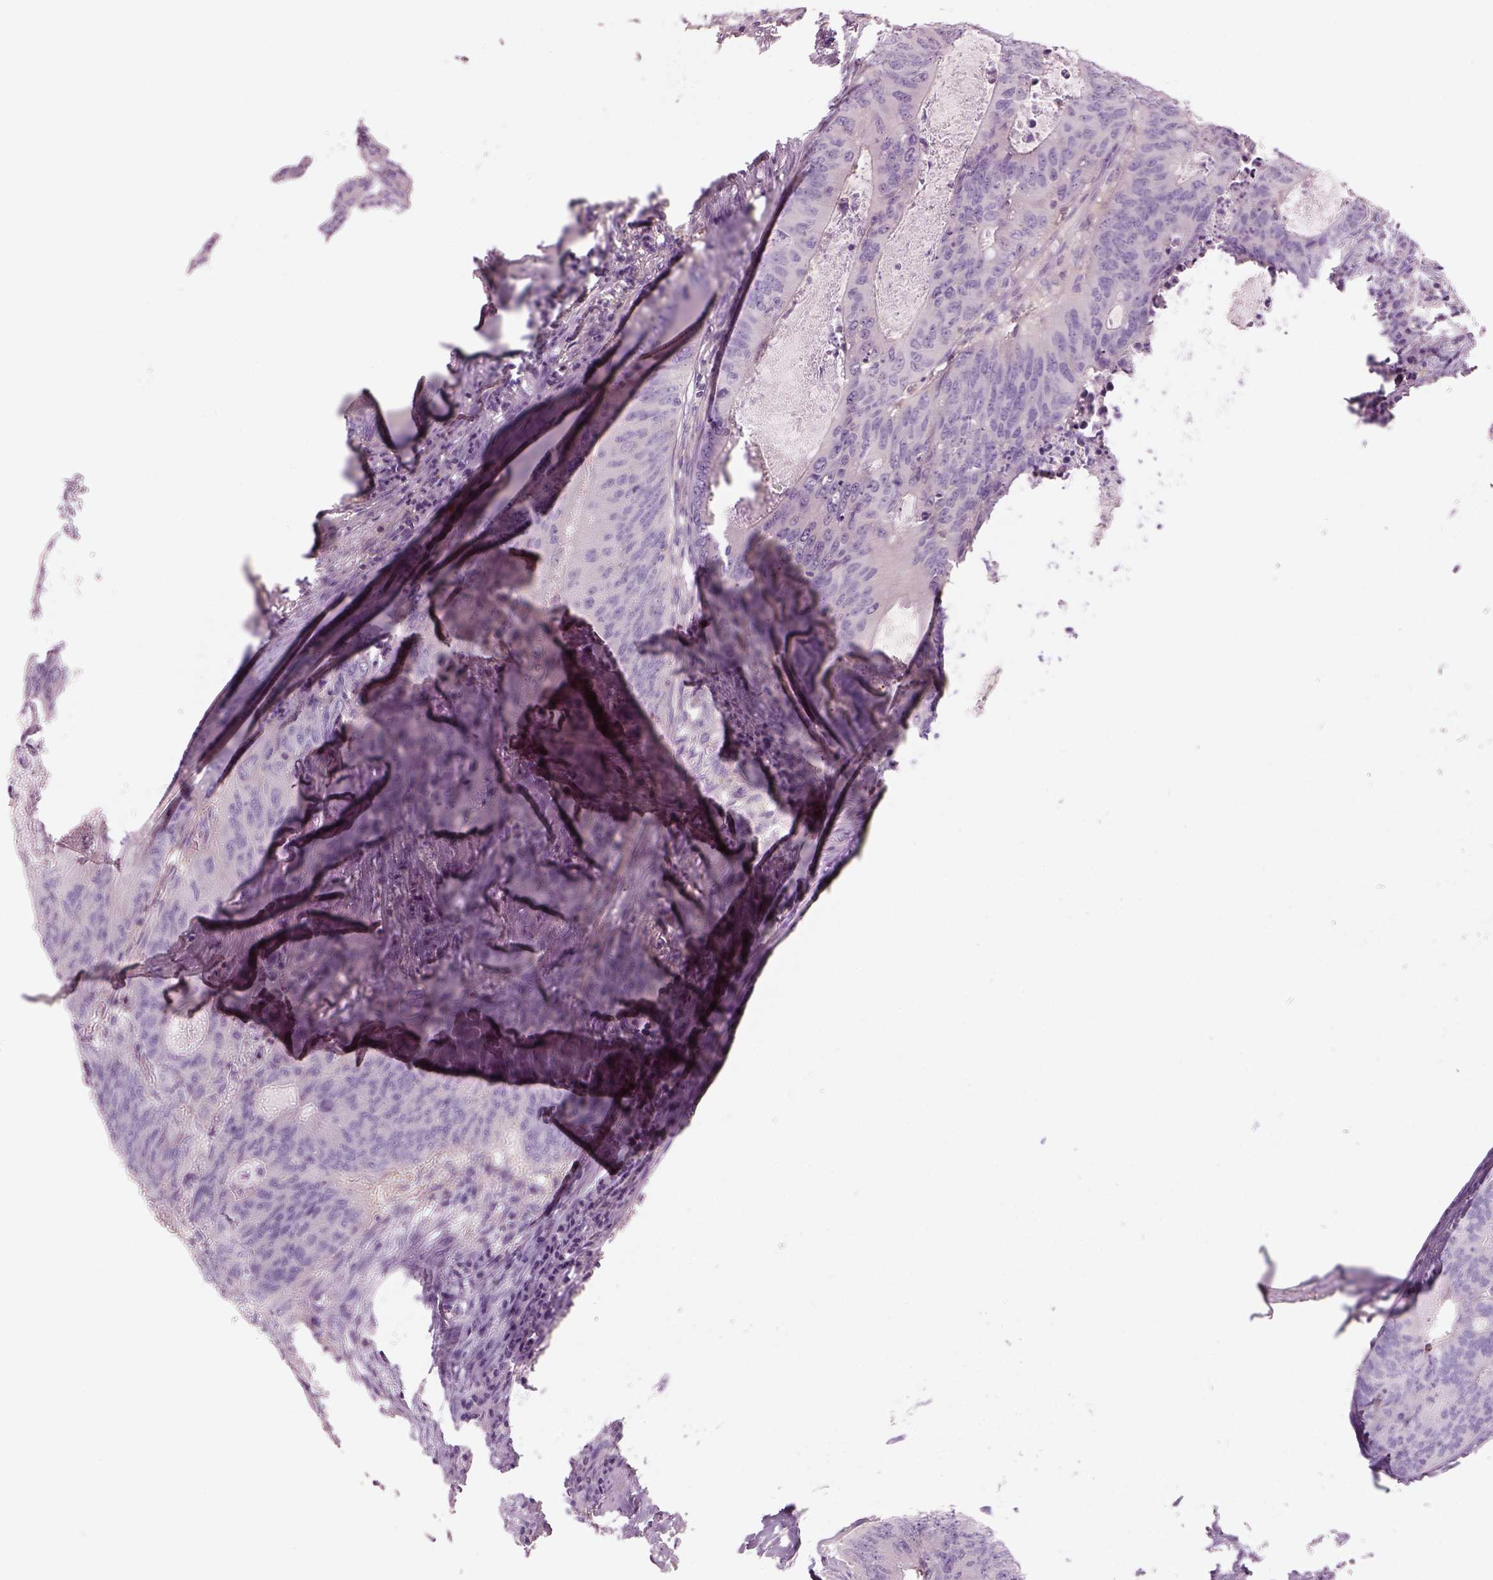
{"staining": {"intensity": "negative", "quantity": "none", "location": "none"}, "tissue": "colorectal cancer", "cell_type": "Tumor cells", "image_type": "cancer", "snomed": [{"axis": "morphology", "description": "Adenocarcinoma, NOS"}, {"axis": "topography", "description": "Colon"}], "caption": "Tumor cells show no significant protein expression in colorectal cancer (adenocarcinoma).", "gene": "SLC1A7", "patient": {"sex": "male", "age": 67}}